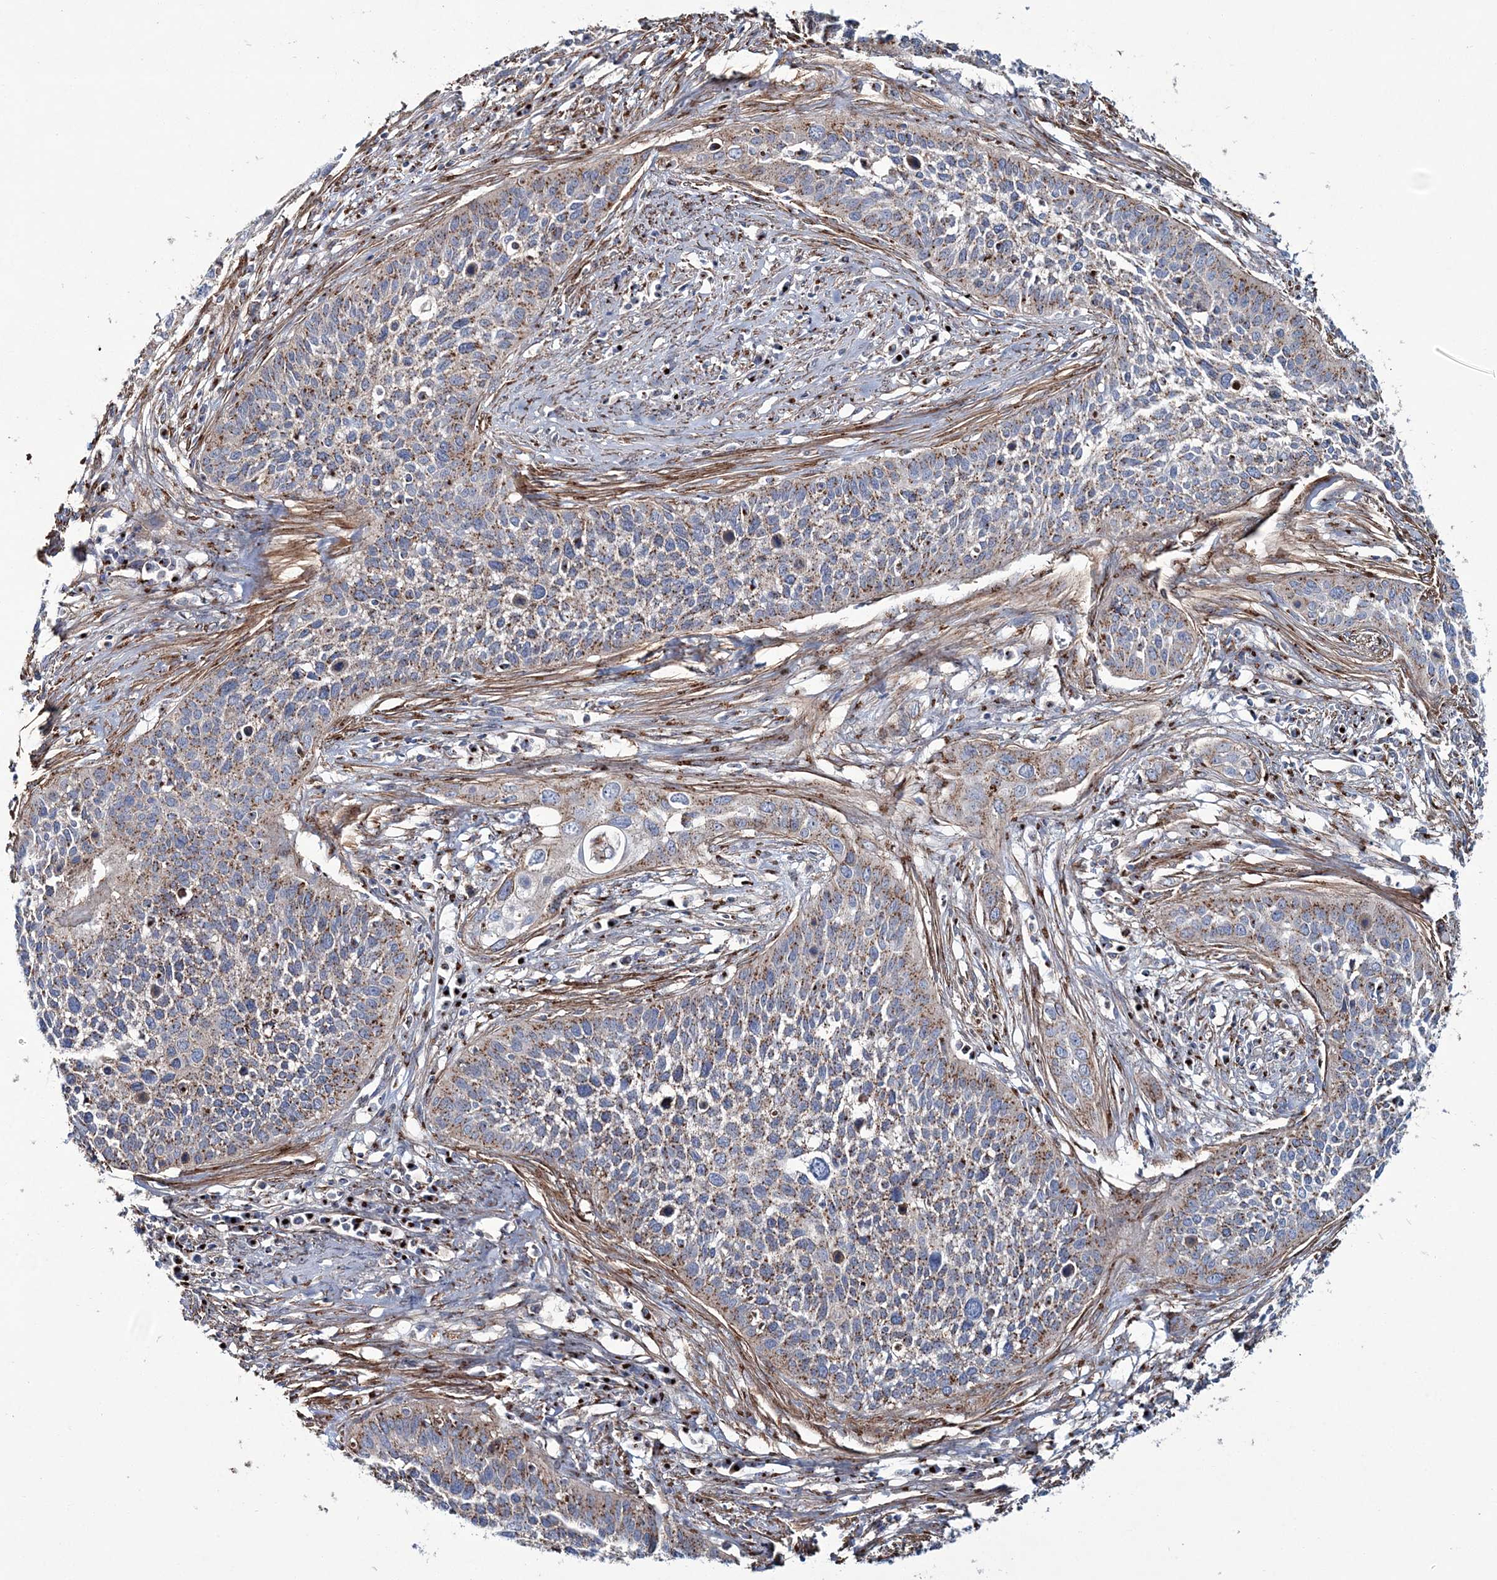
{"staining": {"intensity": "moderate", "quantity": ">75%", "location": "cytoplasmic/membranous"}, "tissue": "cervical cancer", "cell_type": "Tumor cells", "image_type": "cancer", "snomed": [{"axis": "morphology", "description": "Squamous cell carcinoma, NOS"}, {"axis": "topography", "description": "Cervix"}], "caption": "Brown immunohistochemical staining in human squamous cell carcinoma (cervical) reveals moderate cytoplasmic/membranous positivity in about >75% of tumor cells. (Brightfield microscopy of DAB IHC at high magnification).", "gene": "MAN1A2", "patient": {"sex": "female", "age": 34}}